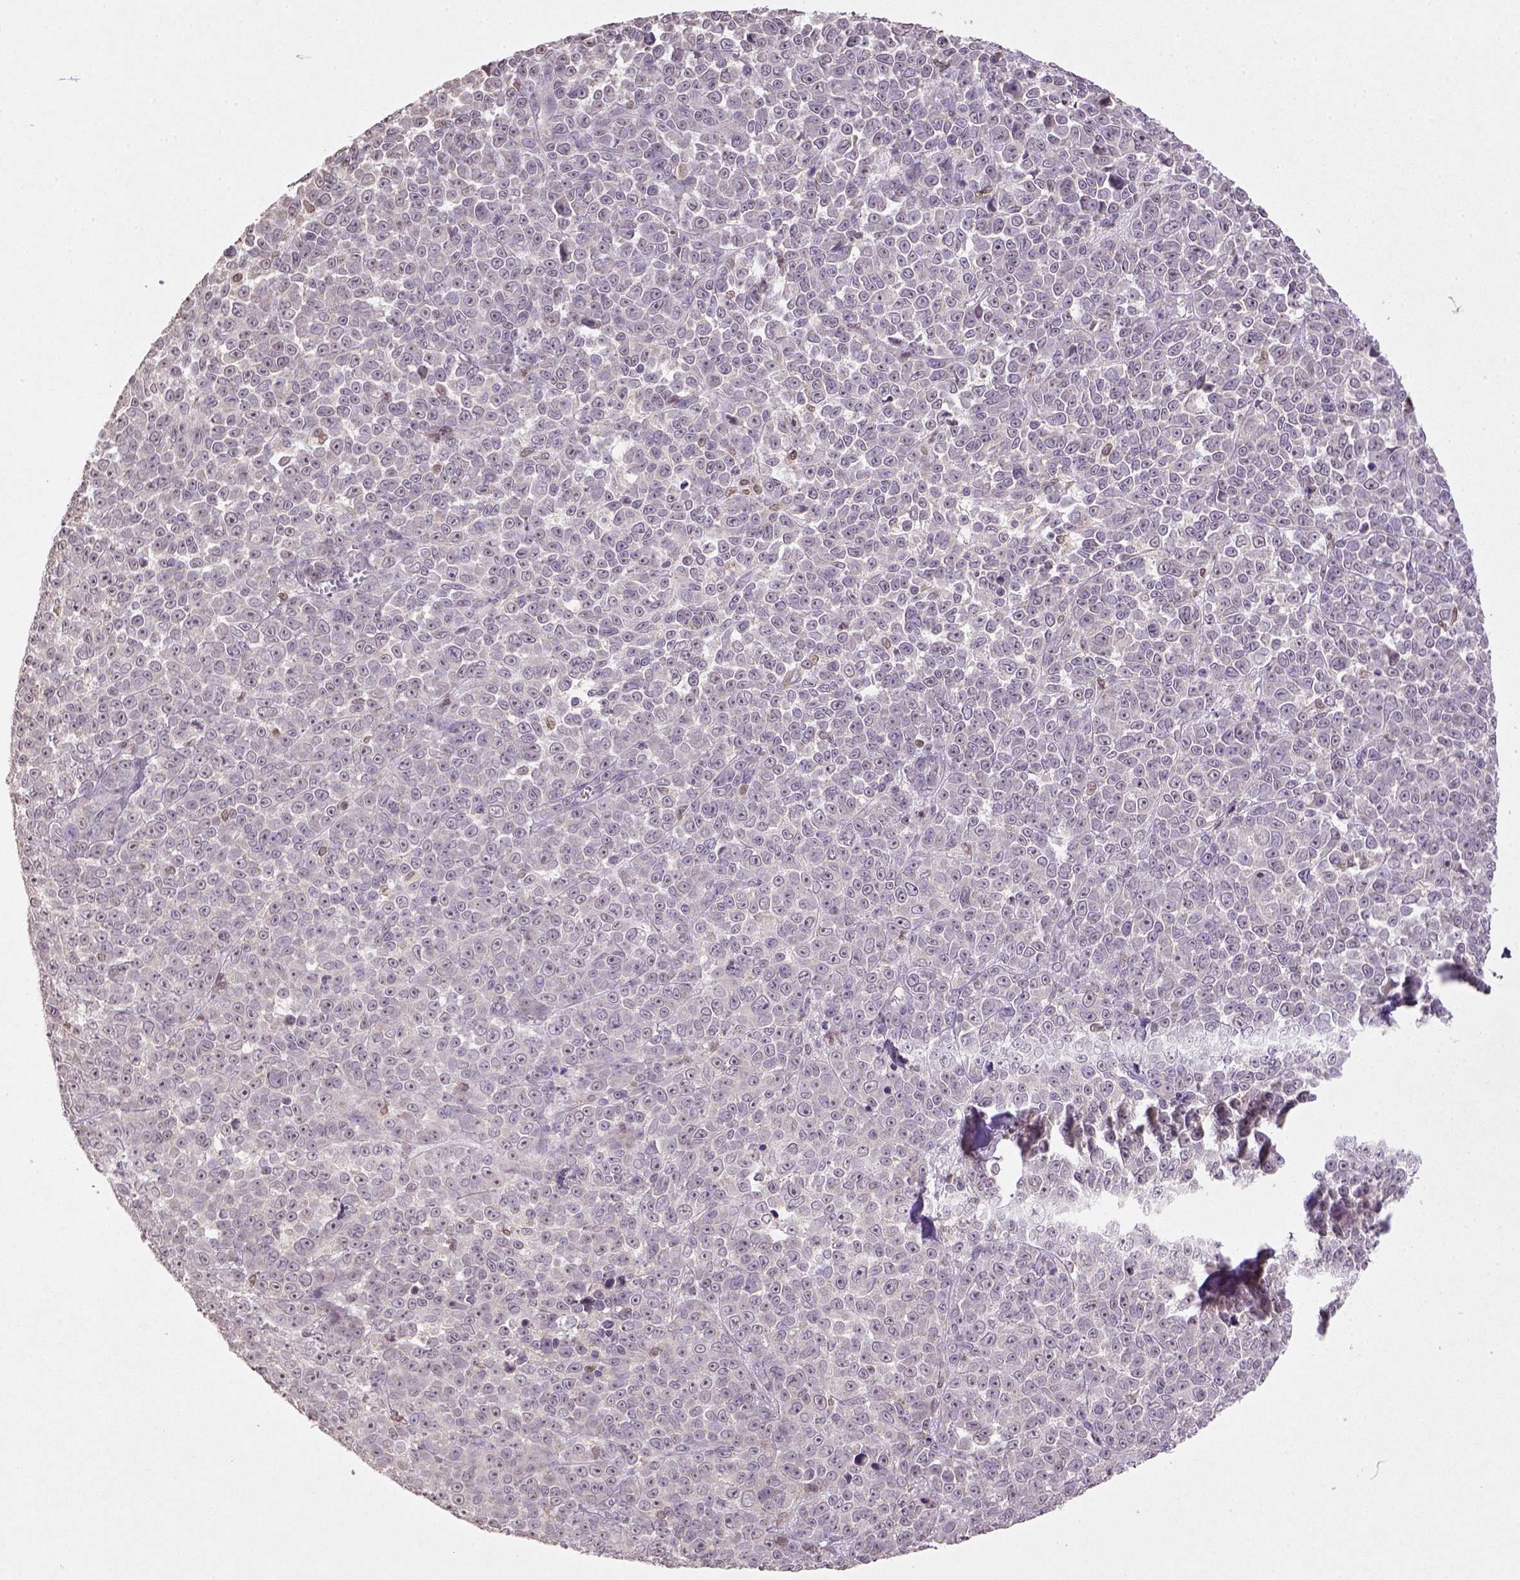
{"staining": {"intensity": "negative", "quantity": "none", "location": "none"}, "tissue": "melanoma", "cell_type": "Tumor cells", "image_type": "cancer", "snomed": [{"axis": "morphology", "description": "Malignant melanoma, NOS"}, {"axis": "topography", "description": "Skin"}], "caption": "This is an immunohistochemistry histopathology image of melanoma. There is no staining in tumor cells.", "gene": "NUDT3", "patient": {"sex": "female", "age": 95}}